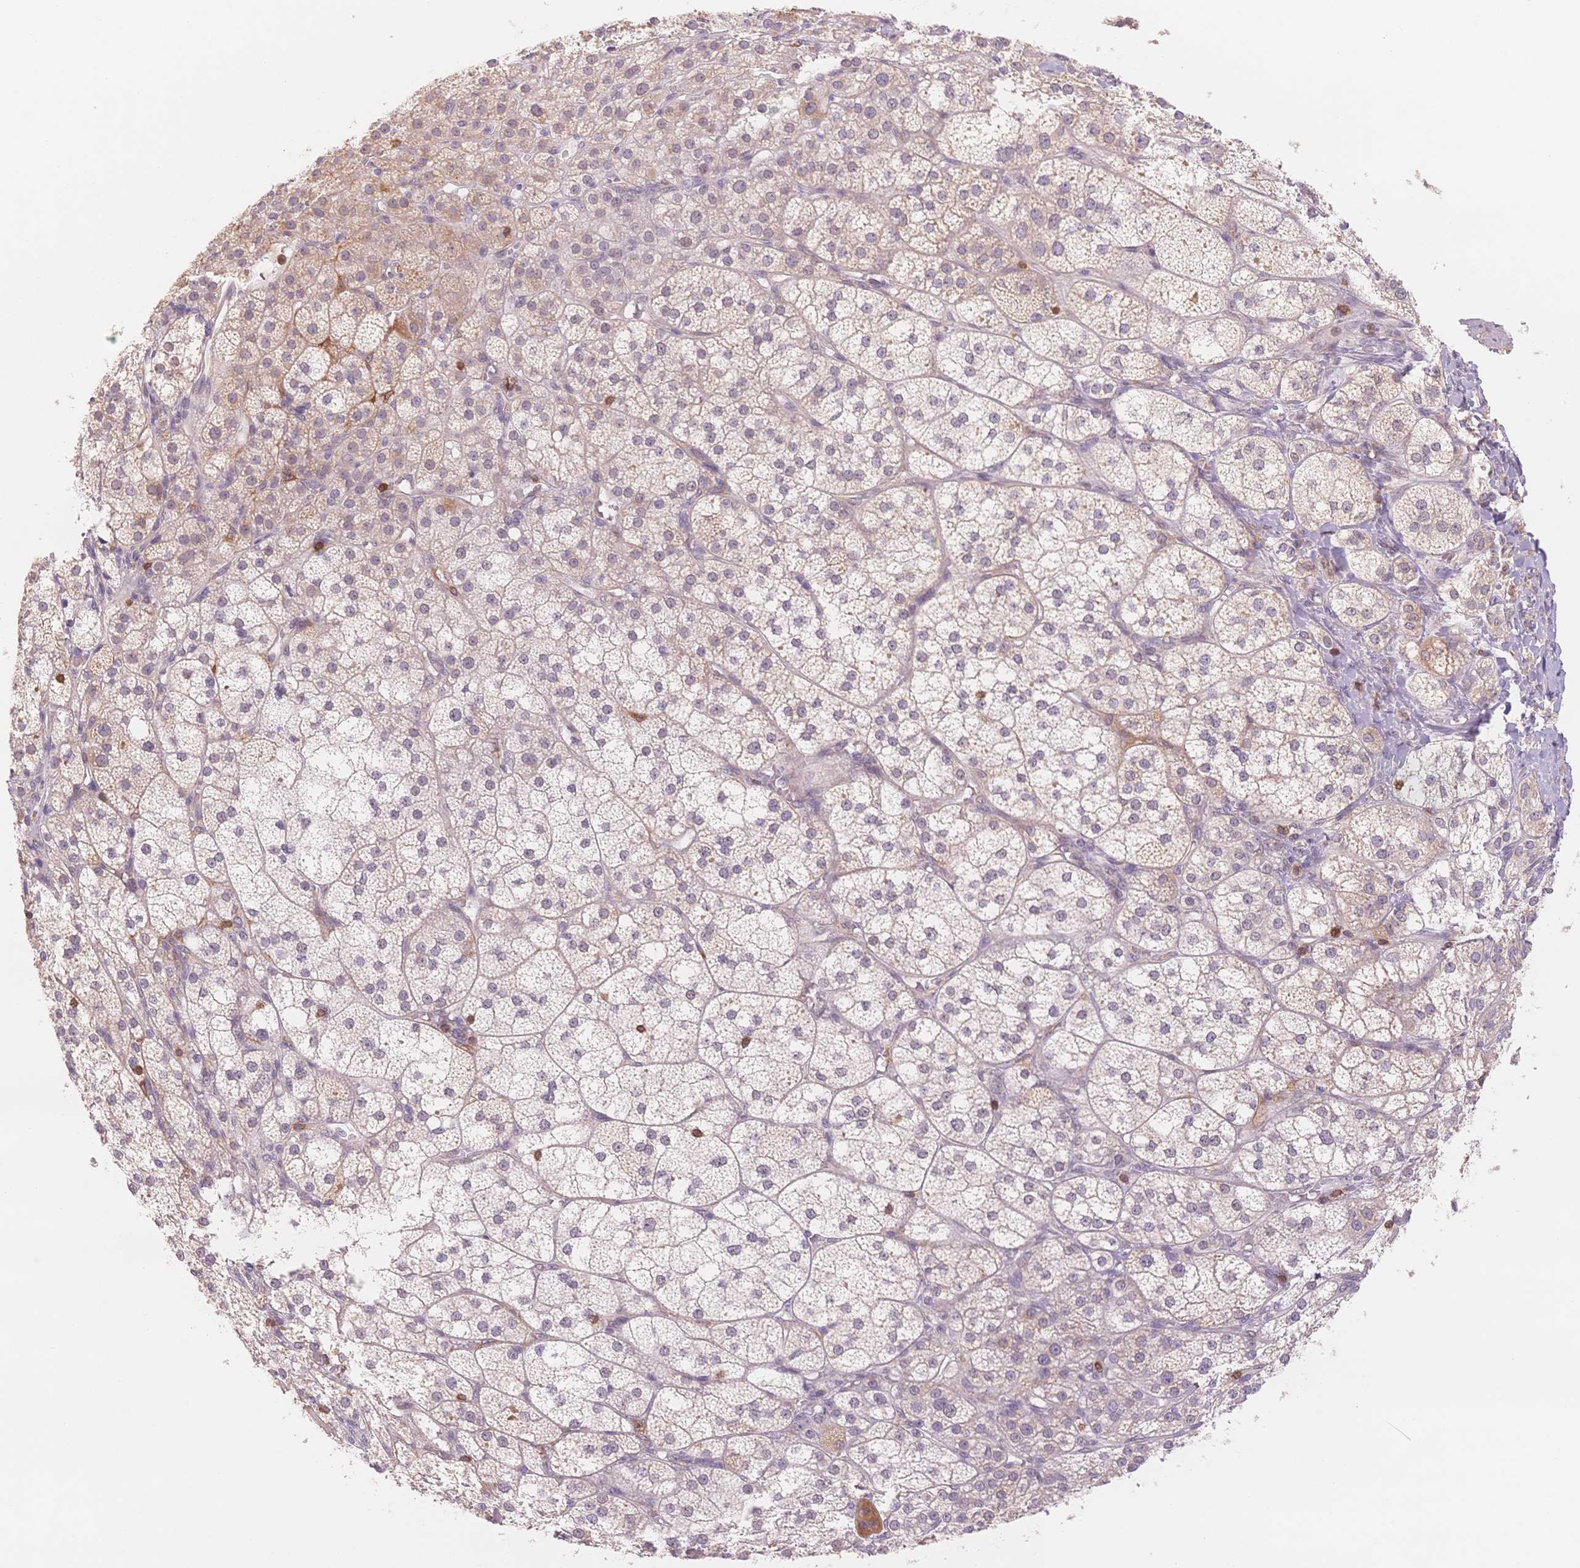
{"staining": {"intensity": "weak", "quantity": "25%-75%", "location": "cytoplasmic/membranous"}, "tissue": "adrenal gland", "cell_type": "Glandular cells", "image_type": "normal", "snomed": [{"axis": "morphology", "description": "Normal tissue, NOS"}, {"axis": "topography", "description": "Adrenal gland"}], "caption": "Immunohistochemistry (DAB (3,3'-diaminobenzidine)) staining of normal adrenal gland displays weak cytoplasmic/membranous protein positivity in approximately 25%-75% of glandular cells.", "gene": "STK39", "patient": {"sex": "female", "age": 60}}